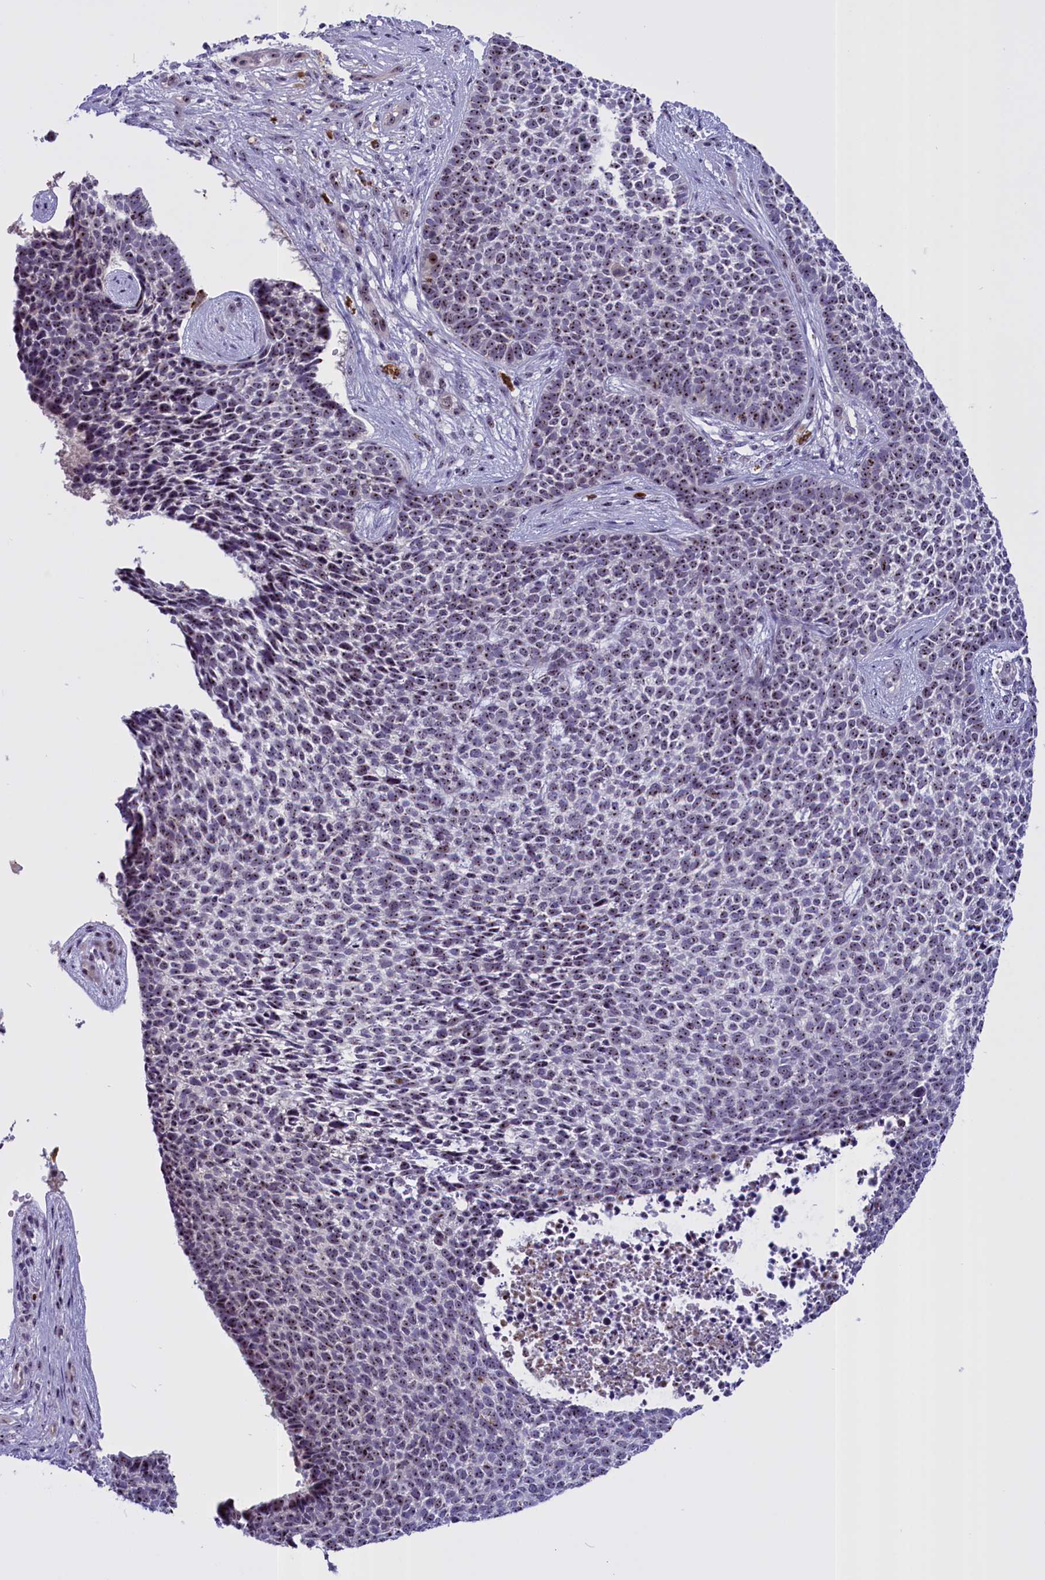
{"staining": {"intensity": "strong", "quantity": "25%-75%", "location": "nuclear"}, "tissue": "skin cancer", "cell_type": "Tumor cells", "image_type": "cancer", "snomed": [{"axis": "morphology", "description": "Basal cell carcinoma"}, {"axis": "topography", "description": "Skin"}], "caption": "Skin cancer stained for a protein (brown) demonstrates strong nuclear positive positivity in about 25%-75% of tumor cells.", "gene": "TBL3", "patient": {"sex": "female", "age": 84}}